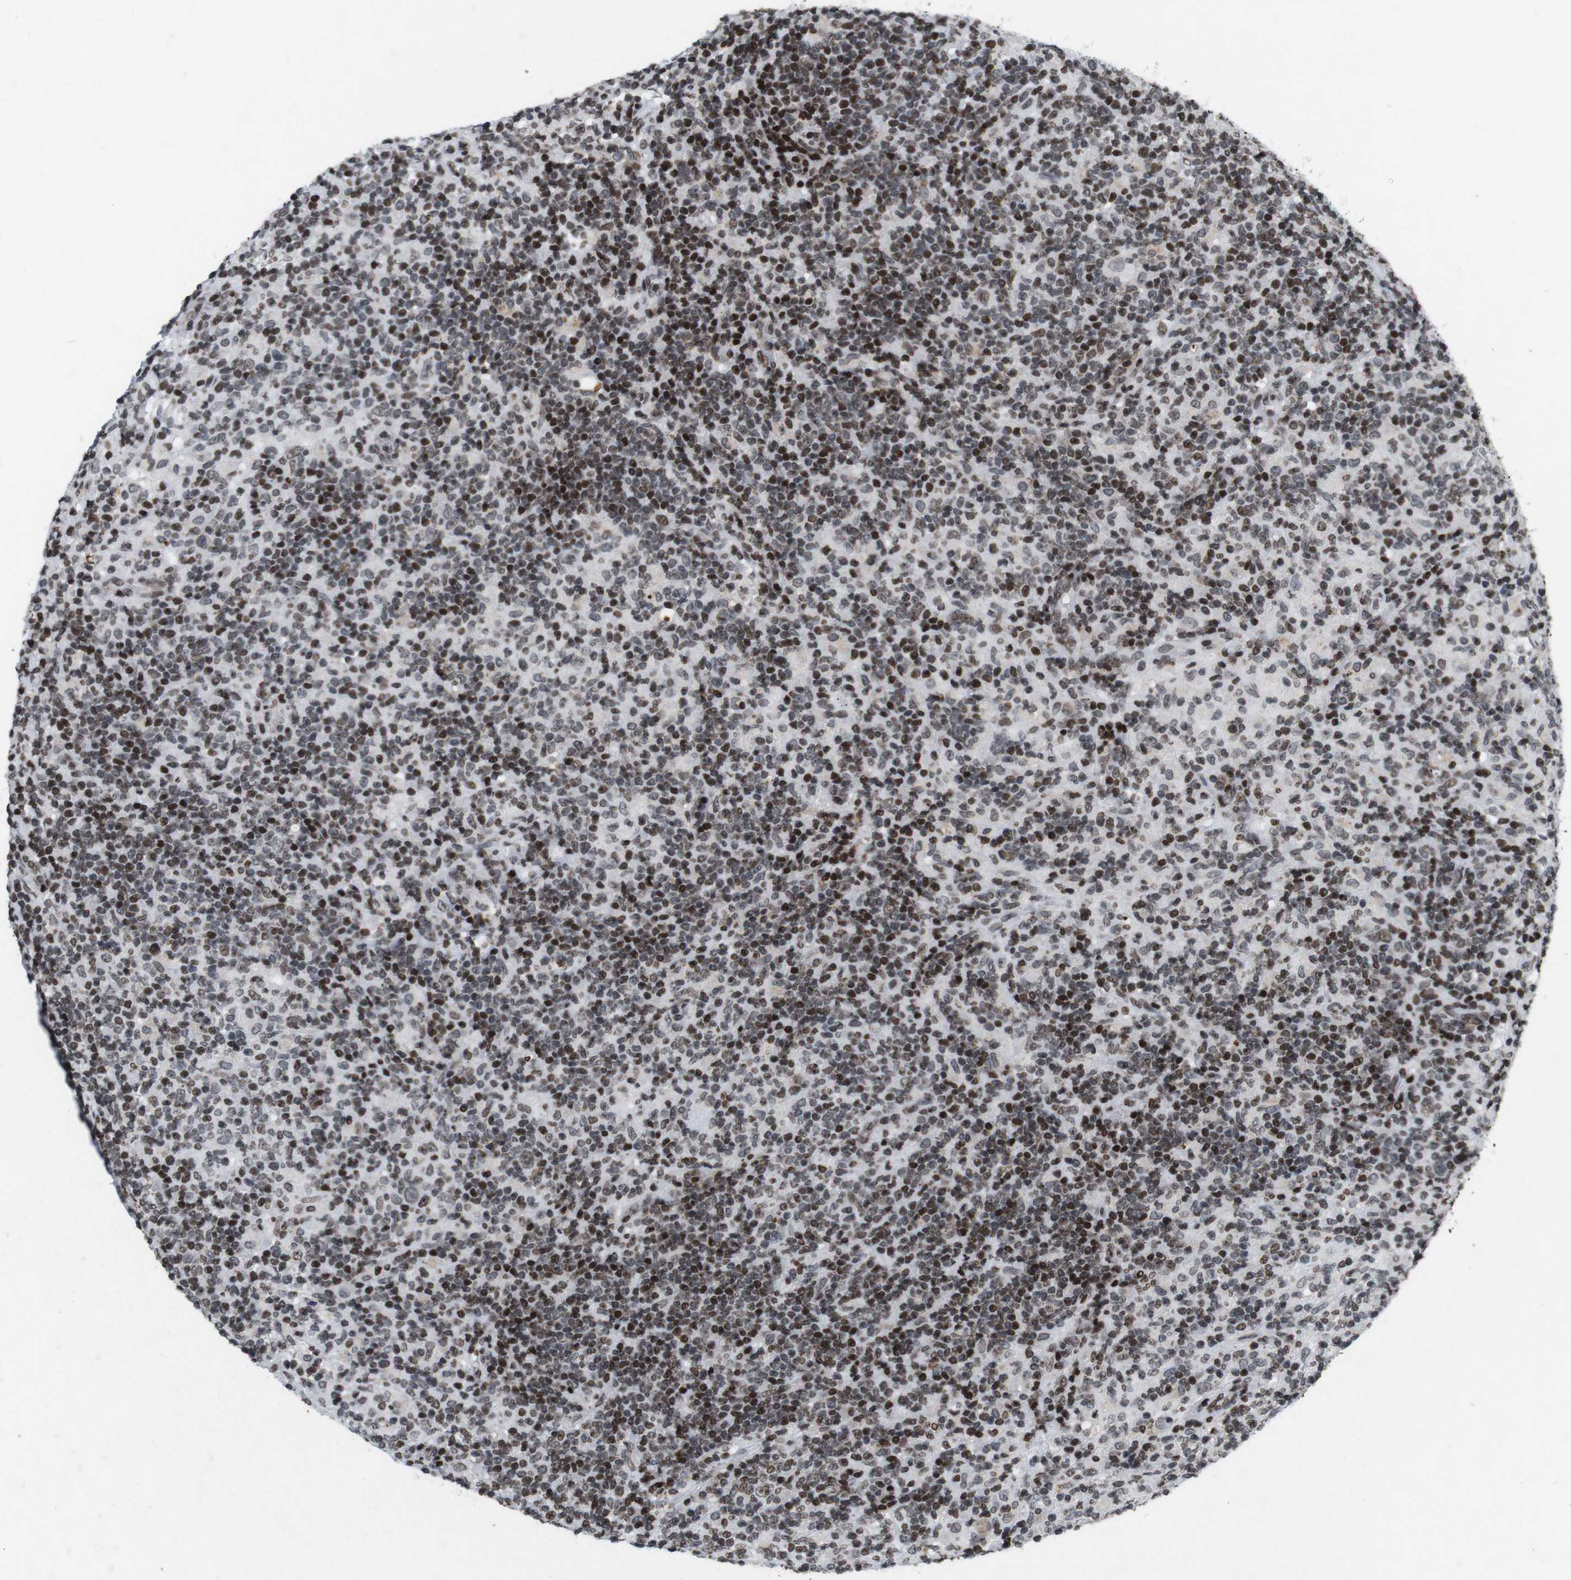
{"staining": {"intensity": "moderate", "quantity": "25%-75%", "location": "nuclear"}, "tissue": "lymphoma", "cell_type": "Tumor cells", "image_type": "cancer", "snomed": [{"axis": "morphology", "description": "Hodgkin's disease, NOS"}, {"axis": "topography", "description": "Lymph node"}], "caption": "The immunohistochemical stain highlights moderate nuclear staining in tumor cells of Hodgkin's disease tissue.", "gene": "MAGEH1", "patient": {"sex": "male", "age": 70}}